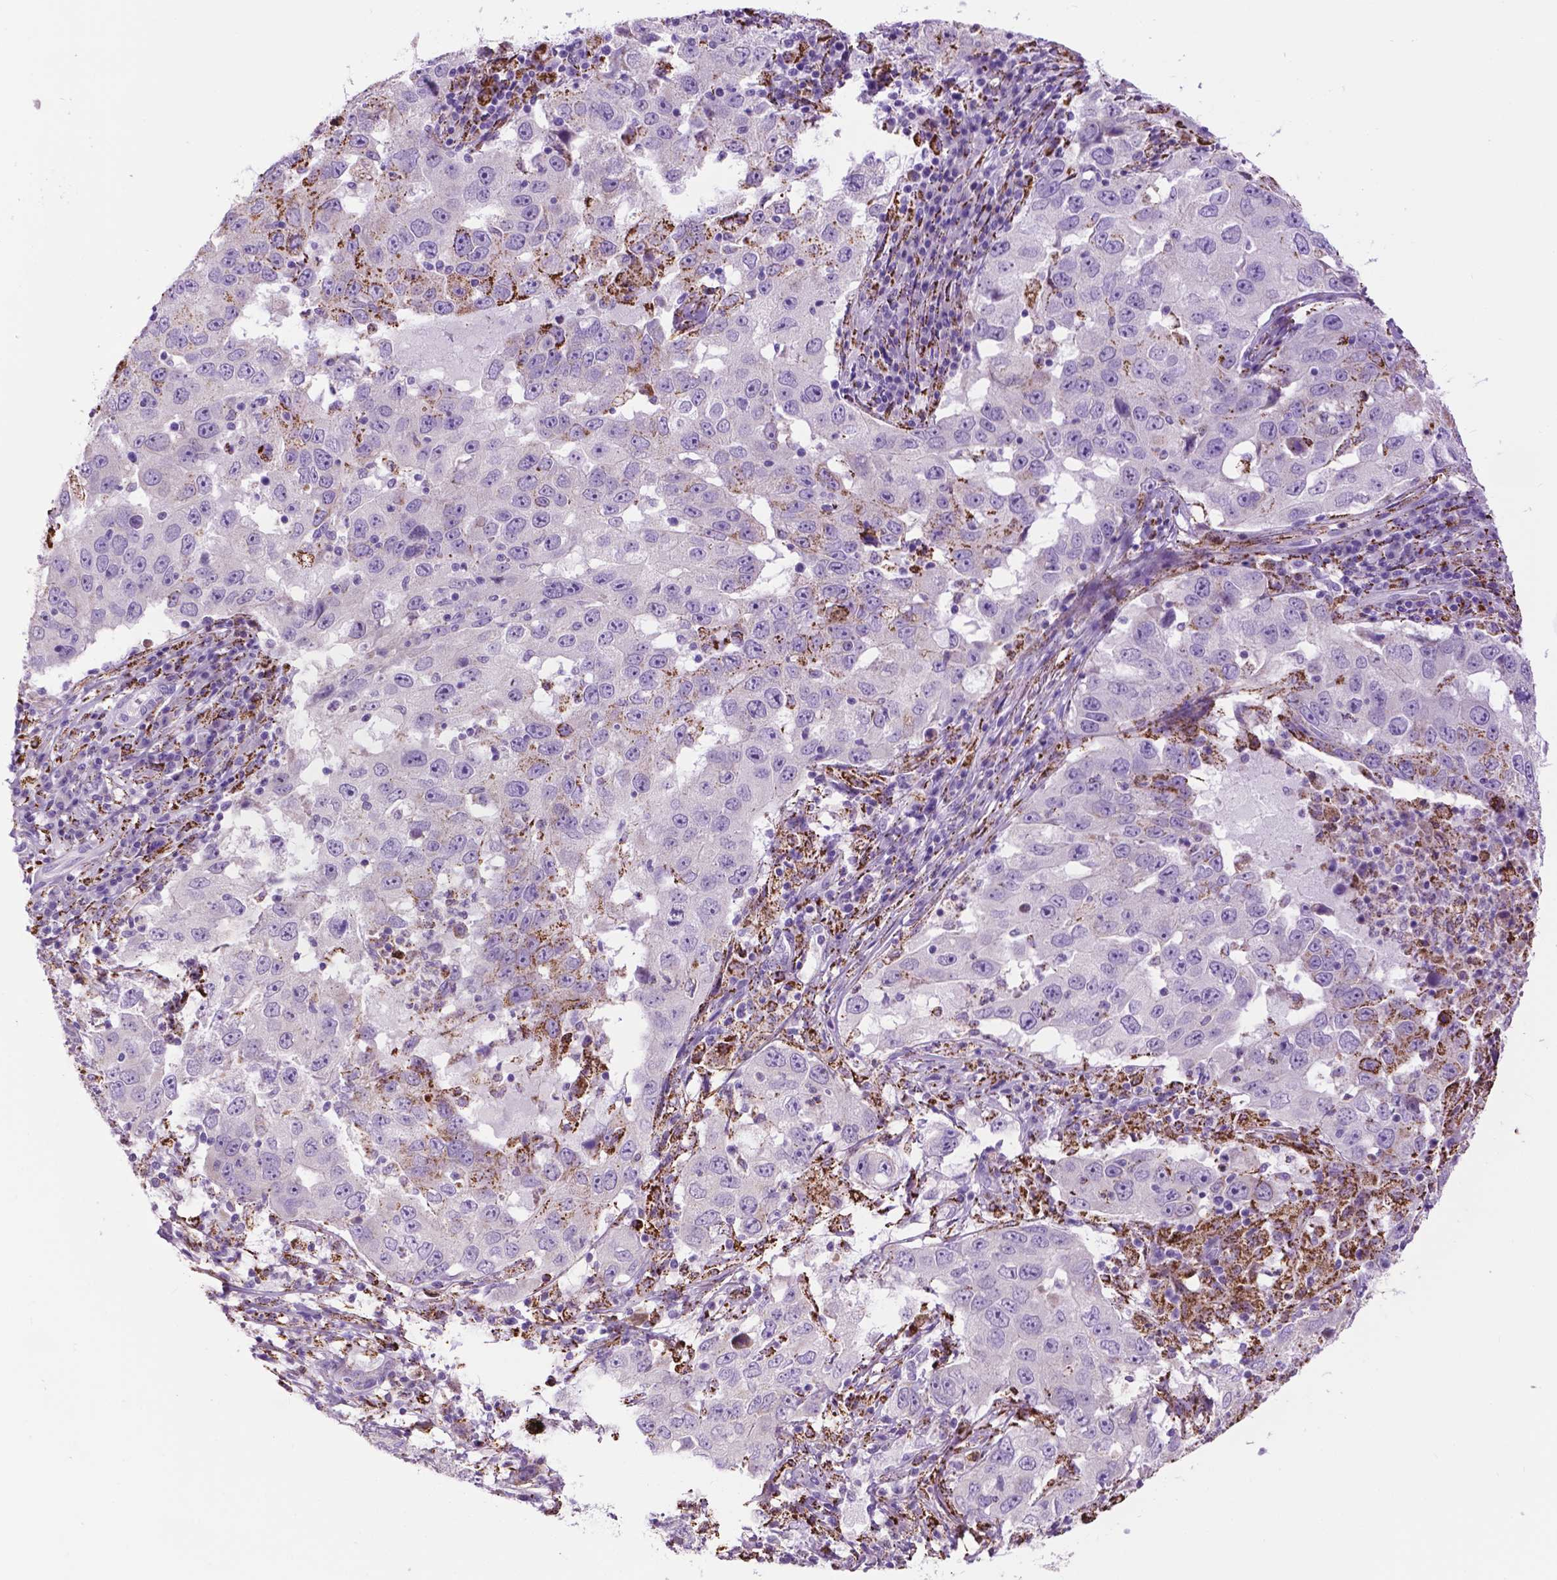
{"staining": {"intensity": "negative", "quantity": "none", "location": "none"}, "tissue": "lung cancer", "cell_type": "Tumor cells", "image_type": "cancer", "snomed": [{"axis": "morphology", "description": "Adenocarcinoma, NOS"}, {"axis": "topography", "description": "Lung"}], "caption": "A high-resolution micrograph shows immunohistochemistry (IHC) staining of lung adenocarcinoma, which shows no significant staining in tumor cells. The staining is performed using DAB brown chromogen with nuclei counter-stained in using hematoxylin.", "gene": "TMEM132E", "patient": {"sex": "male", "age": 73}}